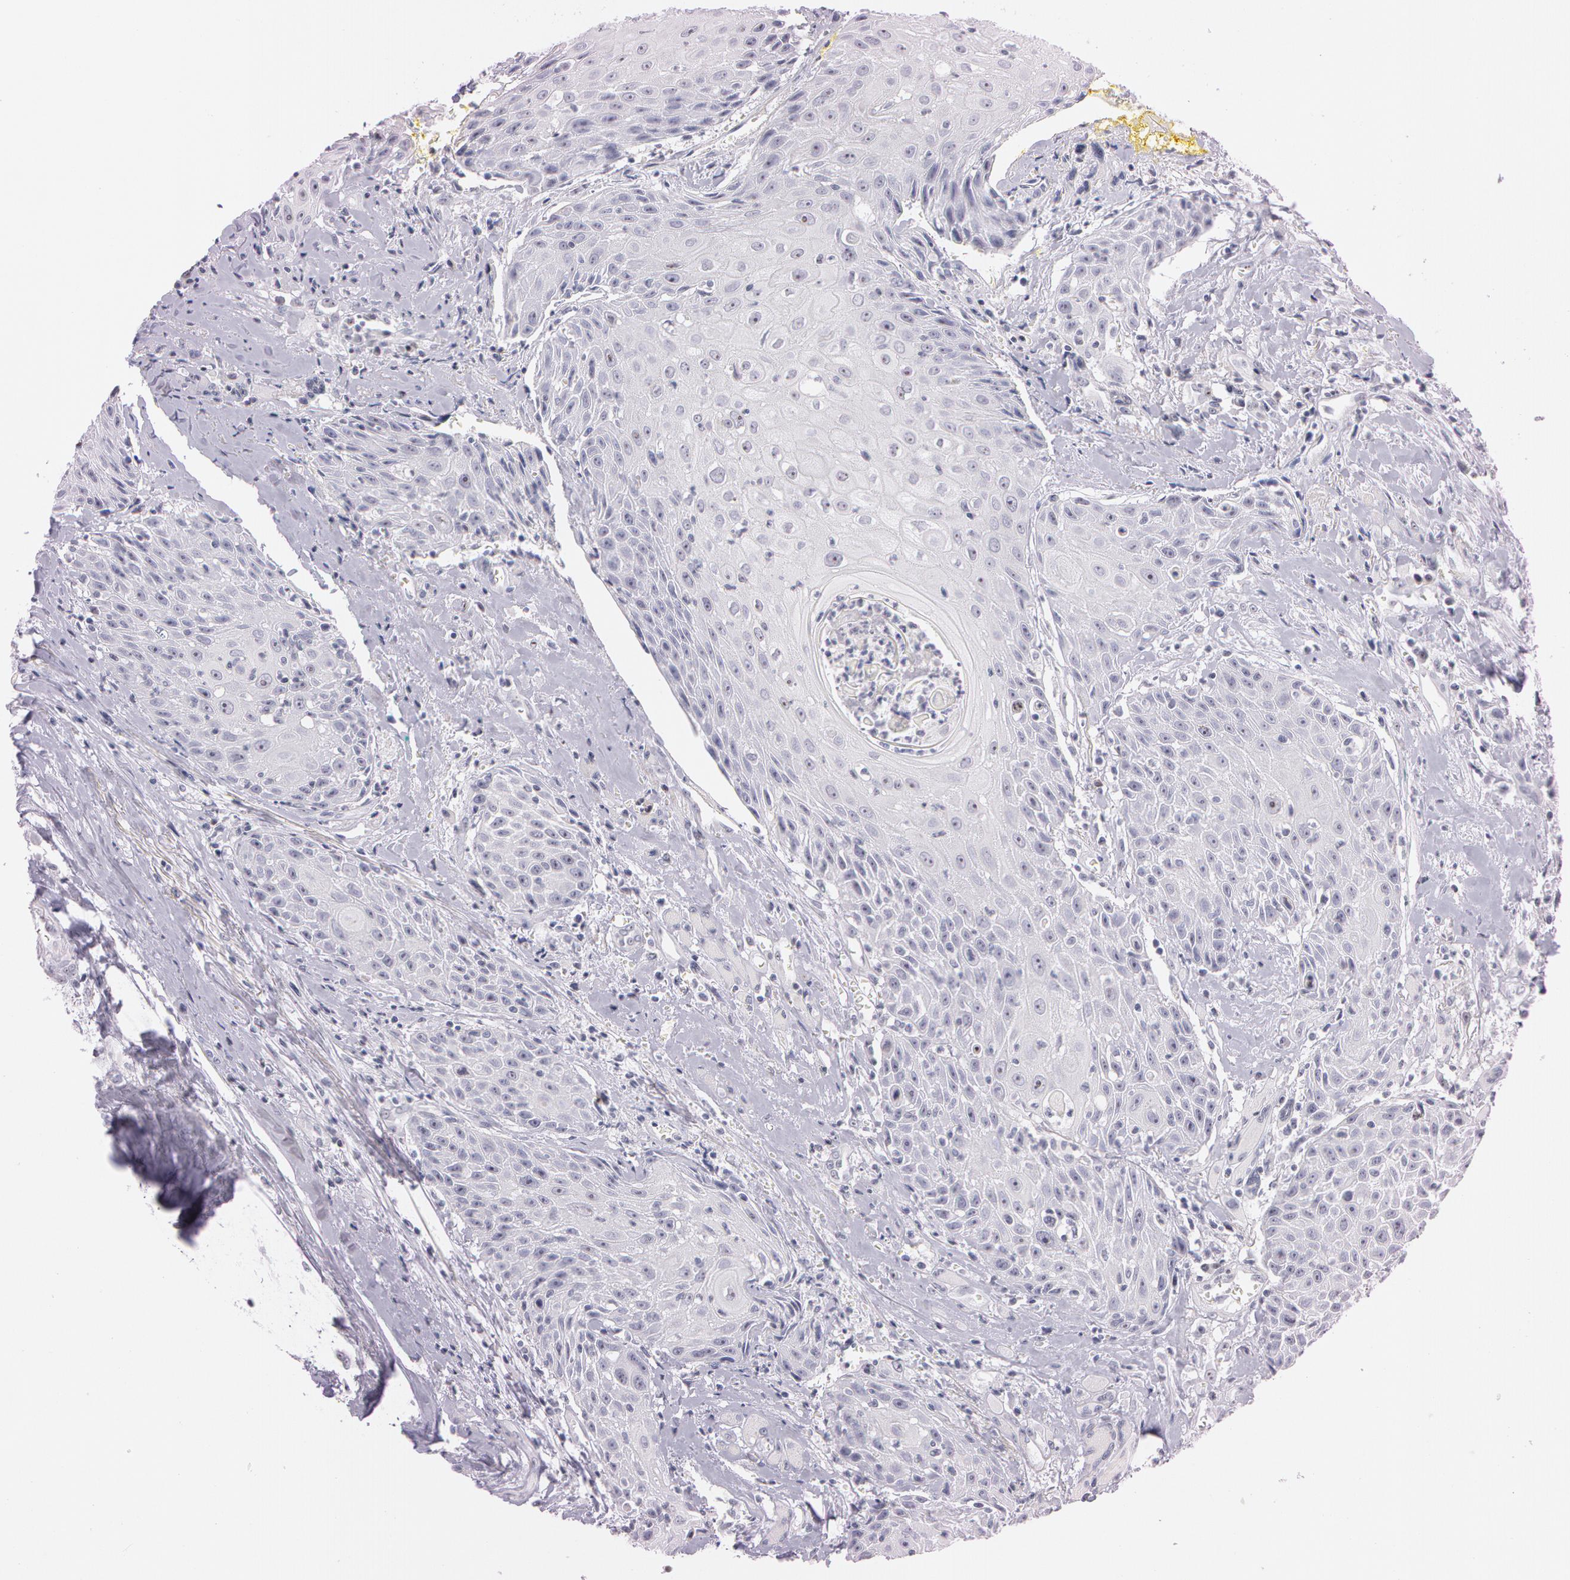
{"staining": {"intensity": "negative", "quantity": "none", "location": "none"}, "tissue": "head and neck cancer", "cell_type": "Tumor cells", "image_type": "cancer", "snomed": [{"axis": "morphology", "description": "Squamous cell carcinoma, NOS"}, {"axis": "topography", "description": "Oral tissue"}, {"axis": "topography", "description": "Head-Neck"}], "caption": "Immunohistochemistry histopathology image of neoplastic tissue: head and neck cancer stained with DAB demonstrates no significant protein staining in tumor cells.", "gene": "FBL", "patient": {"sex": "female", "age": 82}}